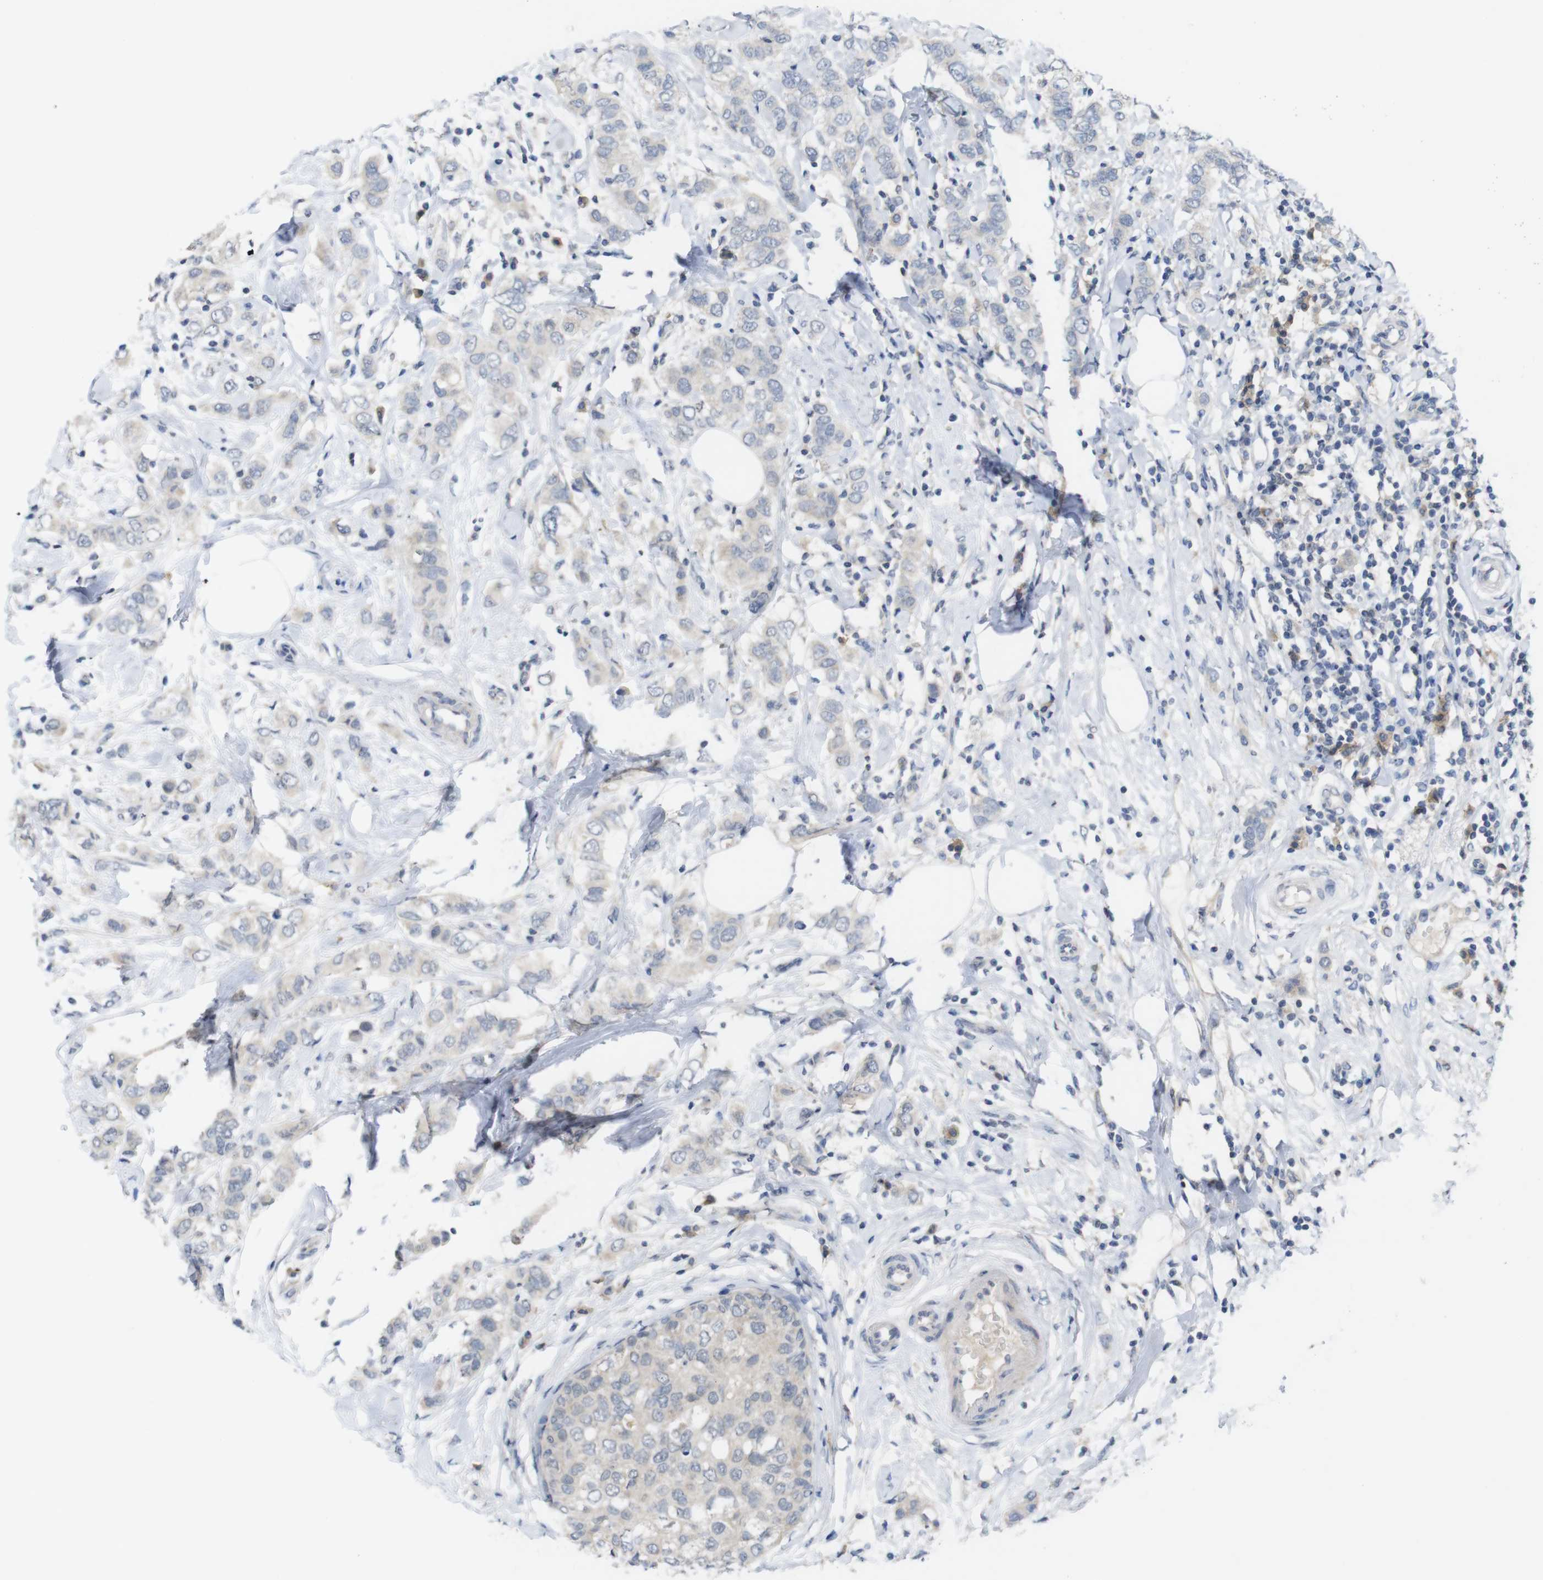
{"staining": {"intensity": "weak", "quantity": "<25%", "location": "cytoplasmic/membranous"}, "tissue": "breast cancer", "cell_type": "Tumor cells", "image_type": "cancer", "snomed": [{"axis": "morphology", "description": "Duct carcinoma"}, {"axis": "topography", "description": "Breast"}], "caption": "Immunohistochemistry (IHC) micrograph of human breast cancer (infiltrating ductal carcinoma) stained for a protein (brown), which demonstrates no expression in tumor cells. Nuclei are stained in blue.", "gene": "SLAMF7", "patient": {"sex": "female", "age": 50}}